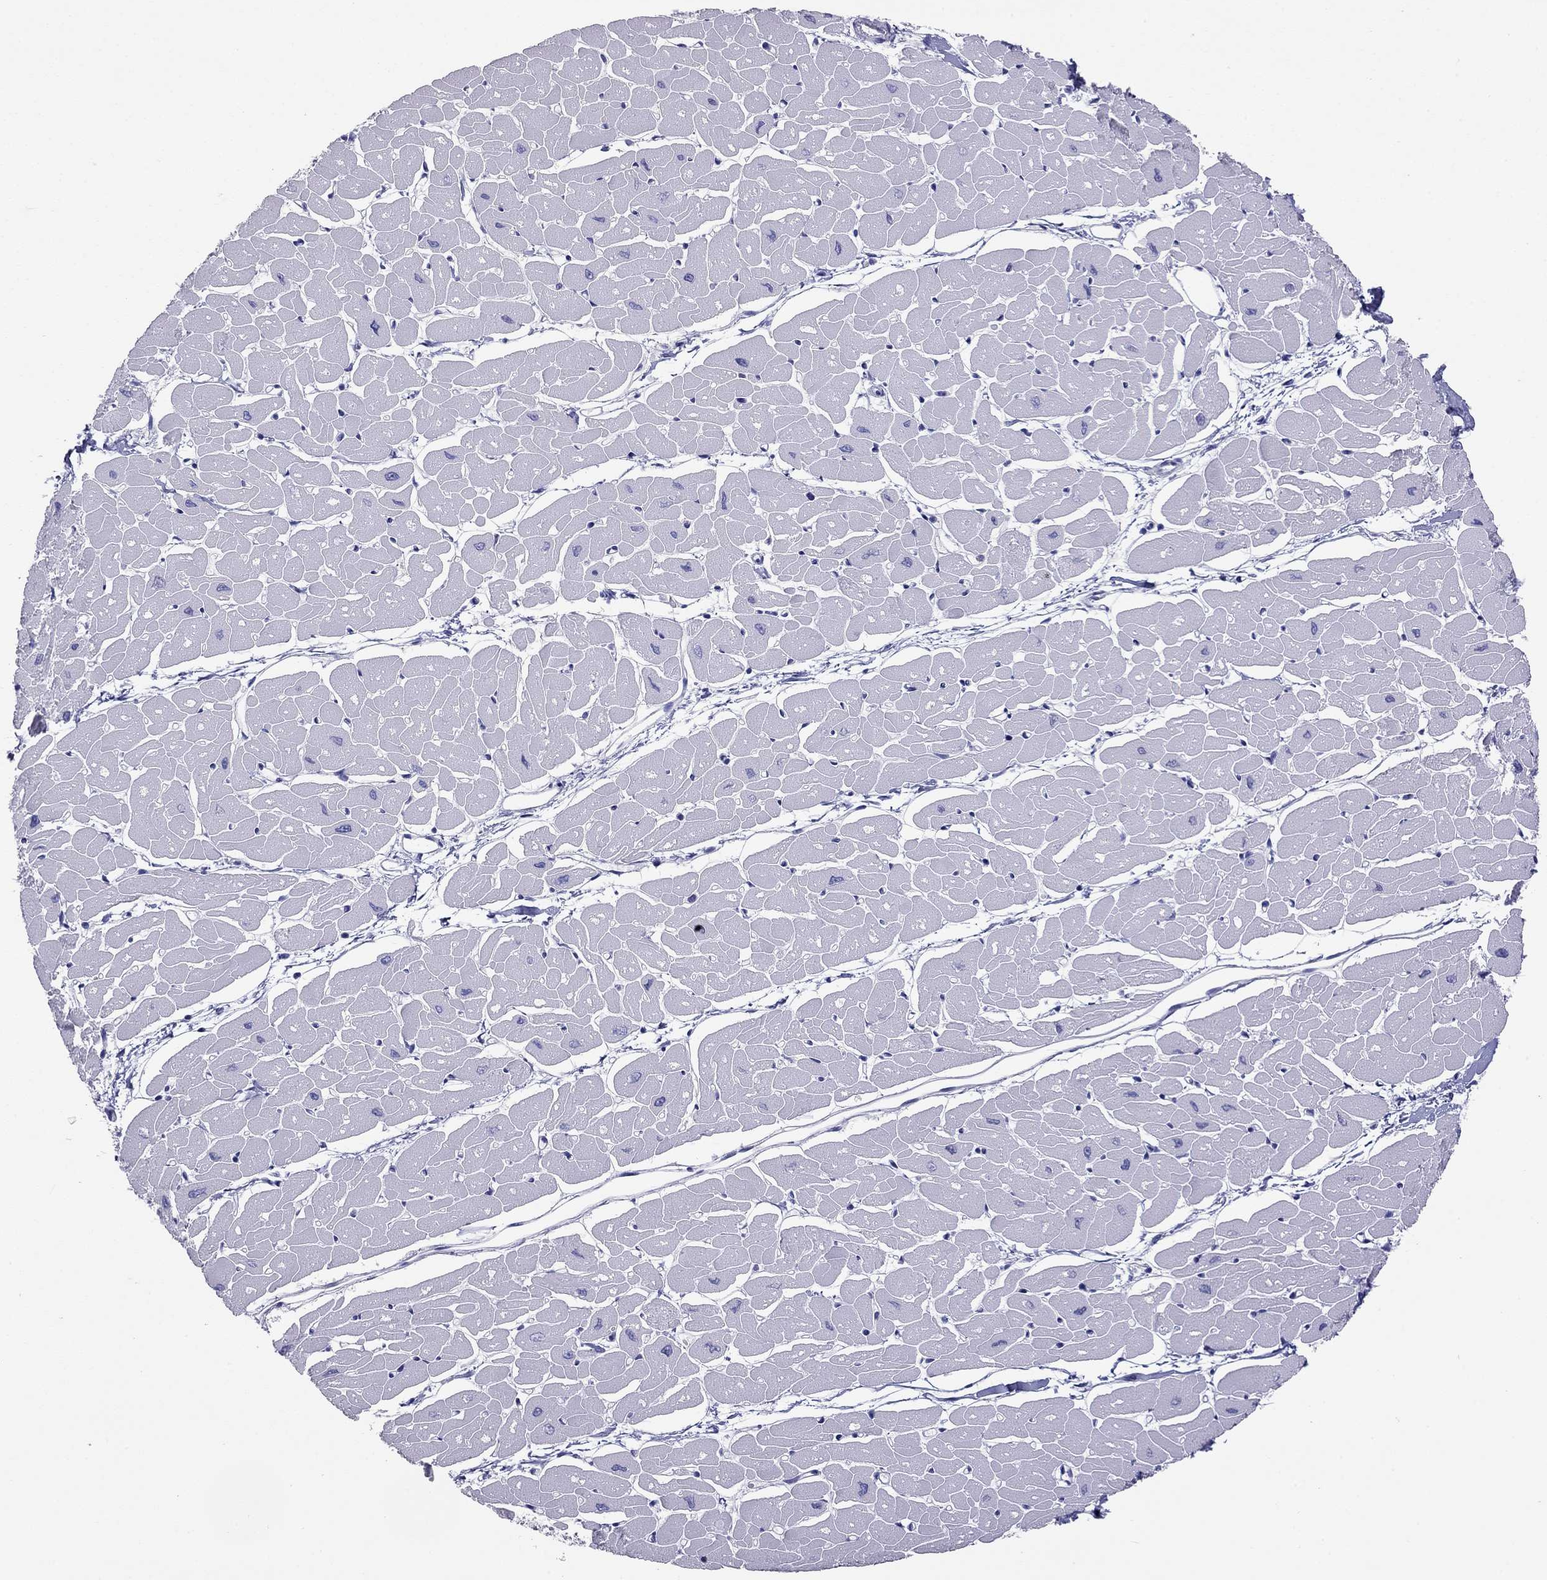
{"staining": {"intensity": "negative", "quantity": "none", "location": "none"}, "tissue": "heart muscle", "cell_type": "Cardiomyocytes", "image_type": "normal", "snomed": [{"axis": "morphology", "description": "Normal tissue, NOS"}, {"axis": "topography", "description": "Heart"}], "caption": "Protein analysis of normal heart muscle exhibits no significant staining in cardiomyocytes. (DAB IHC, high magnification).", "gene": "HLA", "patient": {"sex": "male", "age": 57}}